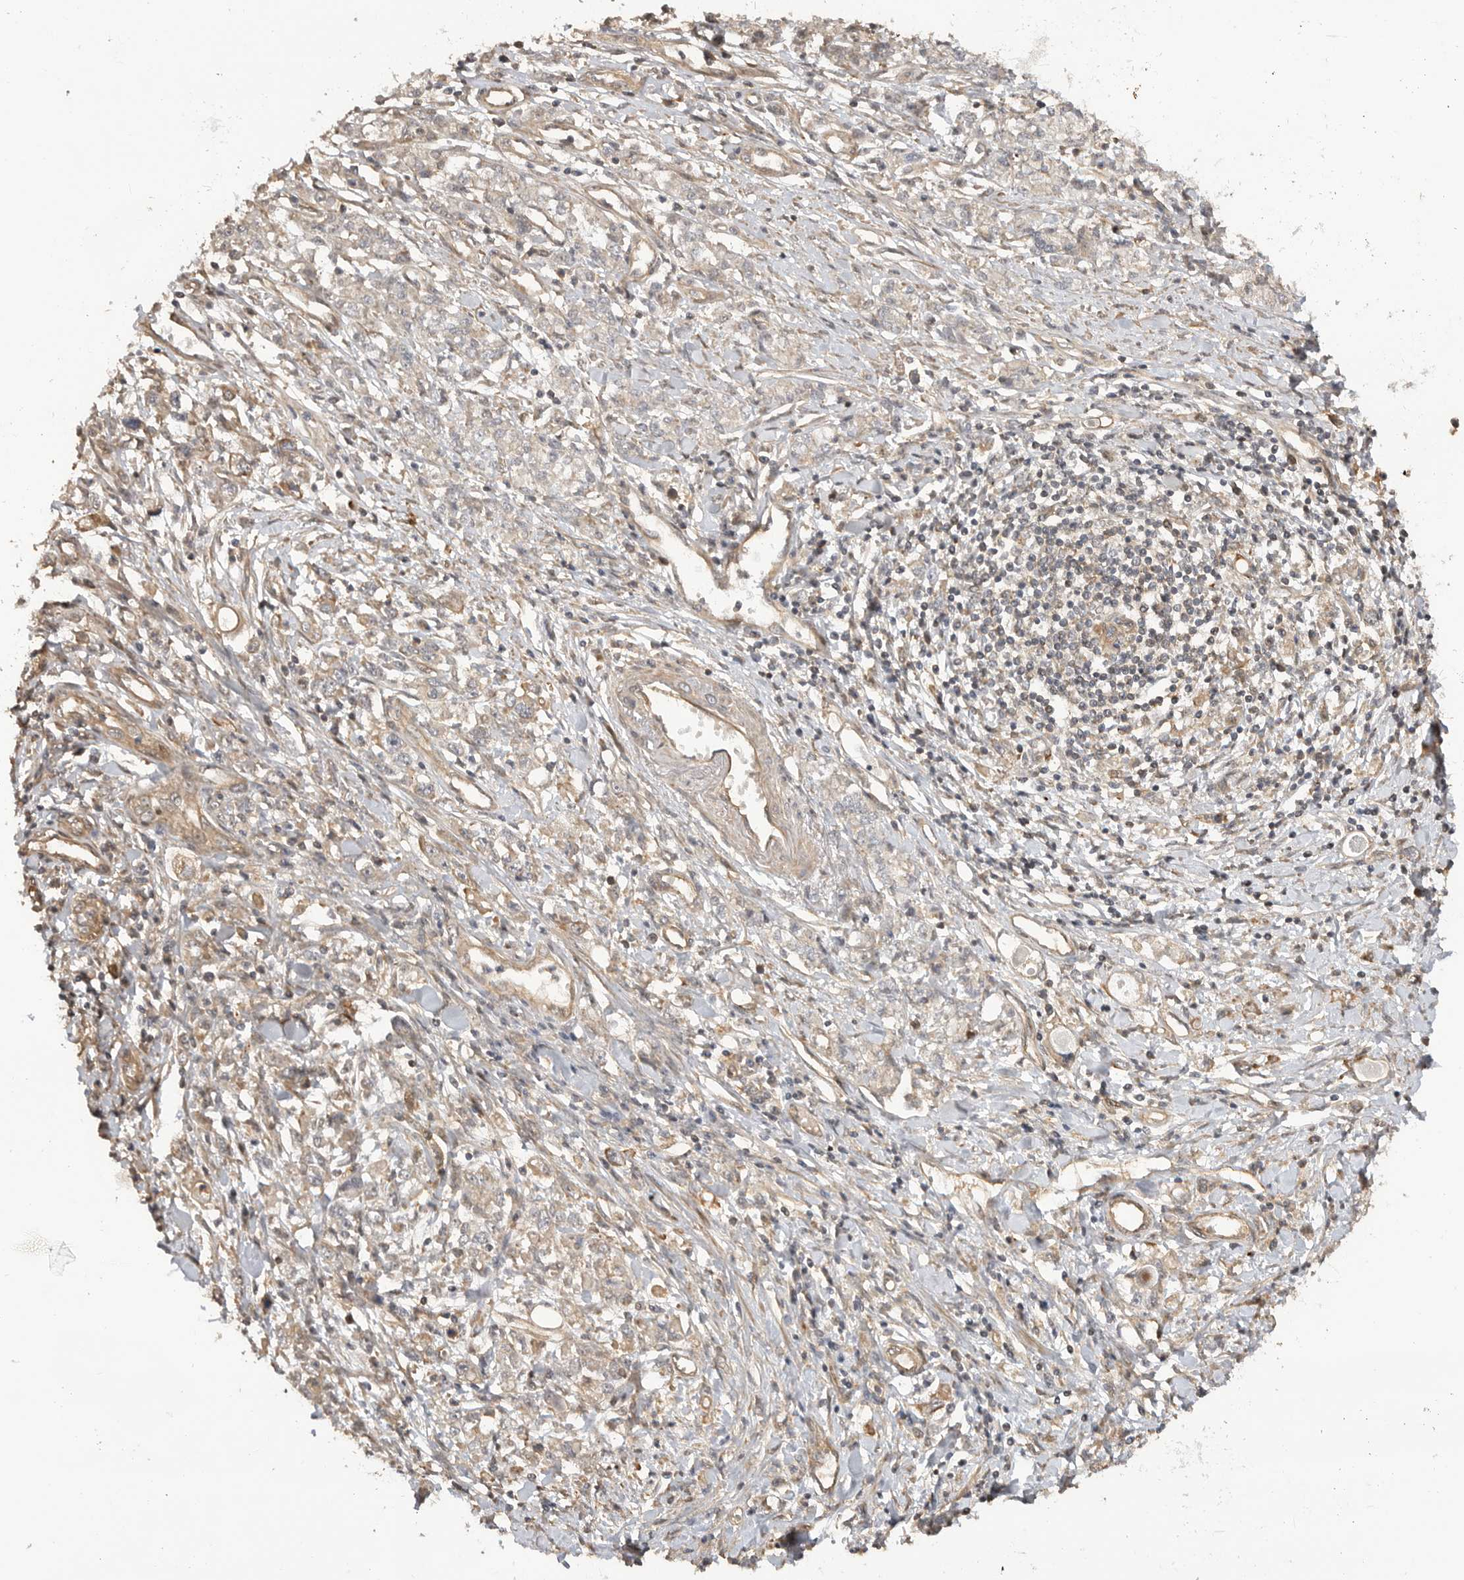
{"staining": {"intensity": "negative", "quantity": "none", "location": "none"}, "tissue": "stomach cancer", "cell_type": "Tumor cells", "image_type": "cancer", "snomed": [{"axis": "morphology", "description": "Adenocarcinoma, NOS"}, {"axis": "topography", "description": "Stomach"}], "caption": "Stomach adenocarcinoma was stained to show a protein in brown. There is no significant expression in tumor cells.", "gene": "ADPRS", "patient": {"sex": "female", "age": 76}}